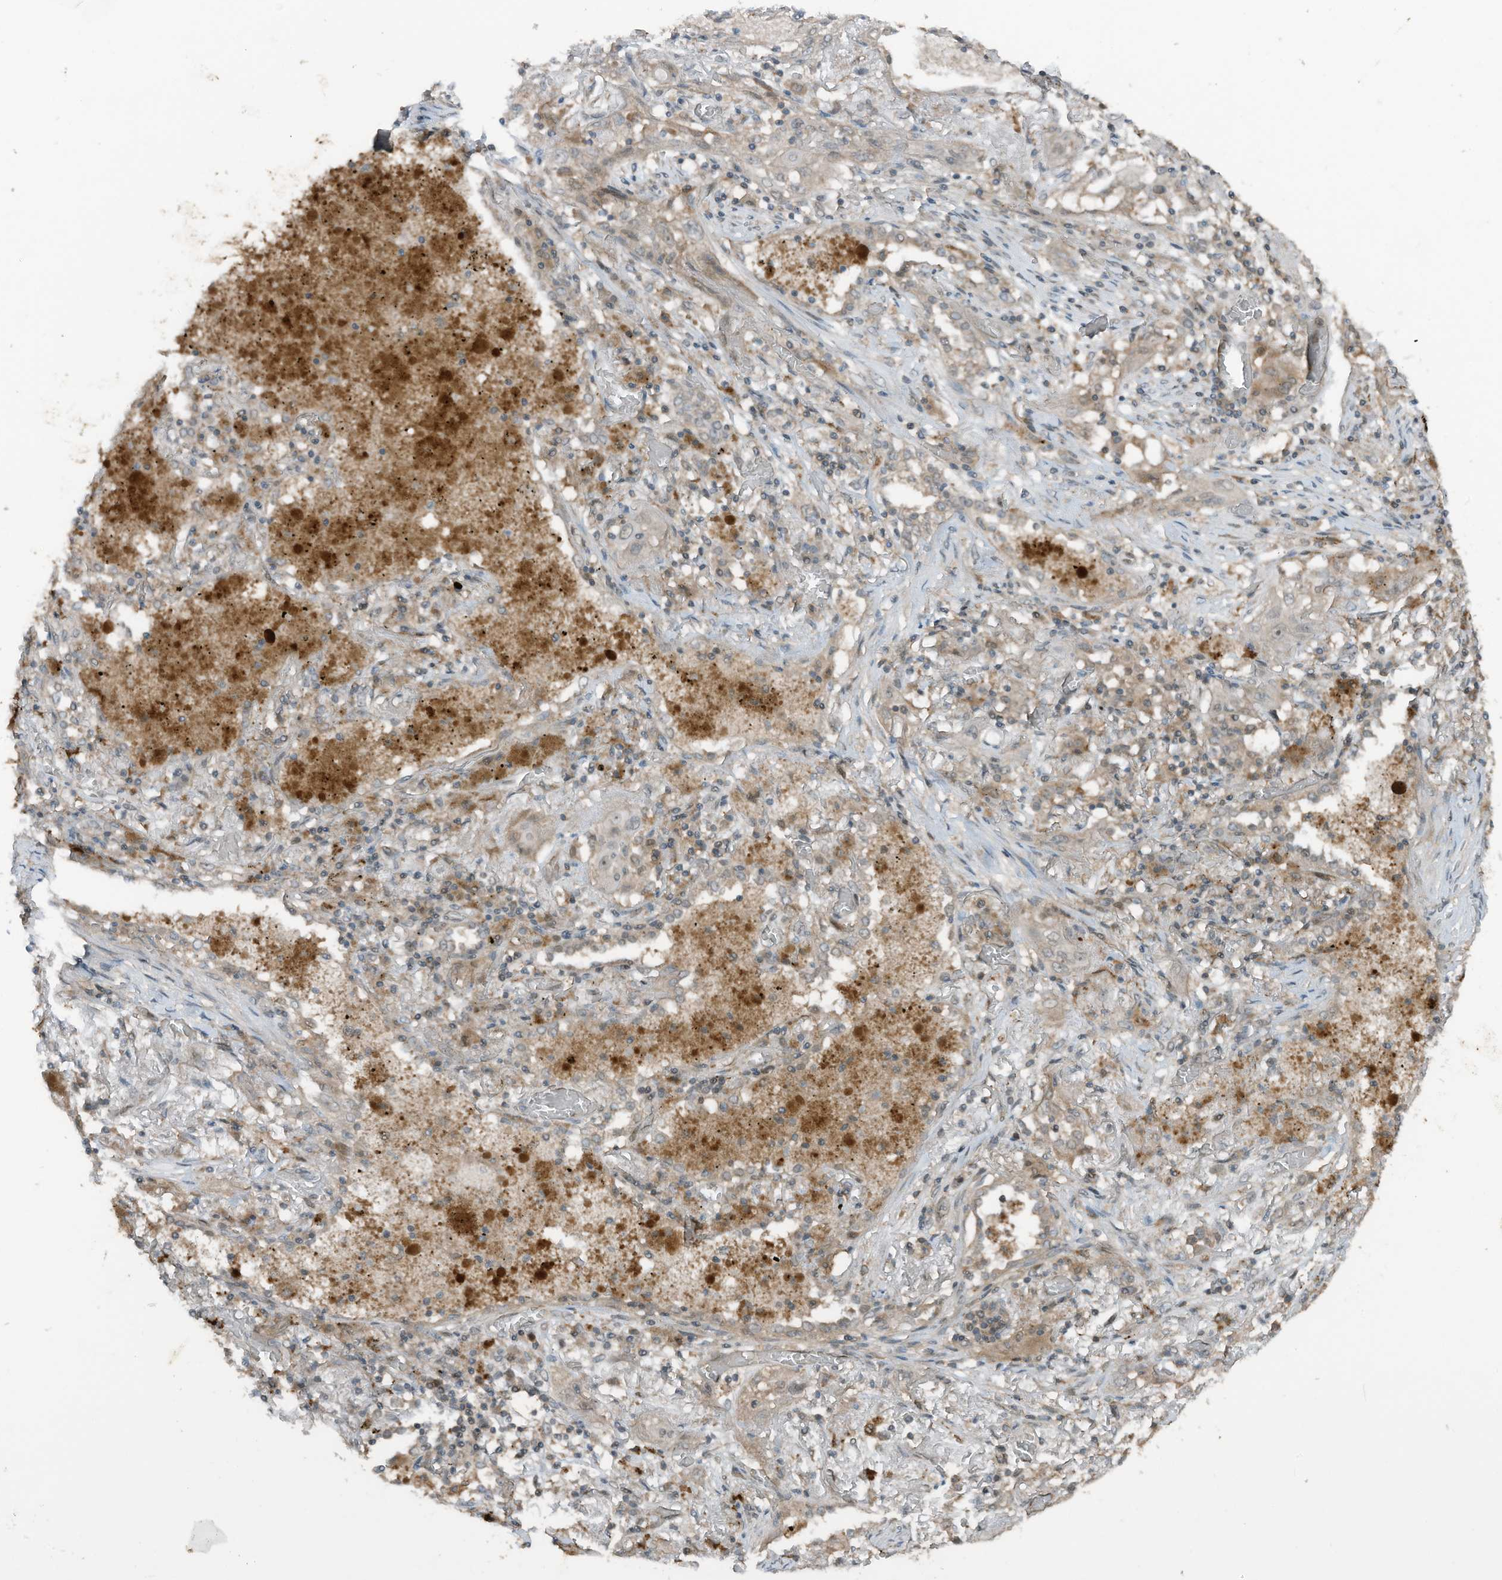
{"staining": {"intensity": "weak", "quantity": "<25%", "location": "cytoplasmic/membranous,nuclear"}, "tissue": "lung cancer", "cell_type": "Tumor cells", "image_type": "cancer", "snomed": [{"axis": "morphology", "description": "Squamous cell carcinoma, NOS"}, {"axis": "topography", "description": "Lung"}], "caption": "Lung cancer stained for a protein using immunohistochemistry shows no staining tumor cells.", "gene": "TXNDC9", "patient": {"sex": "female", "age": 47}}